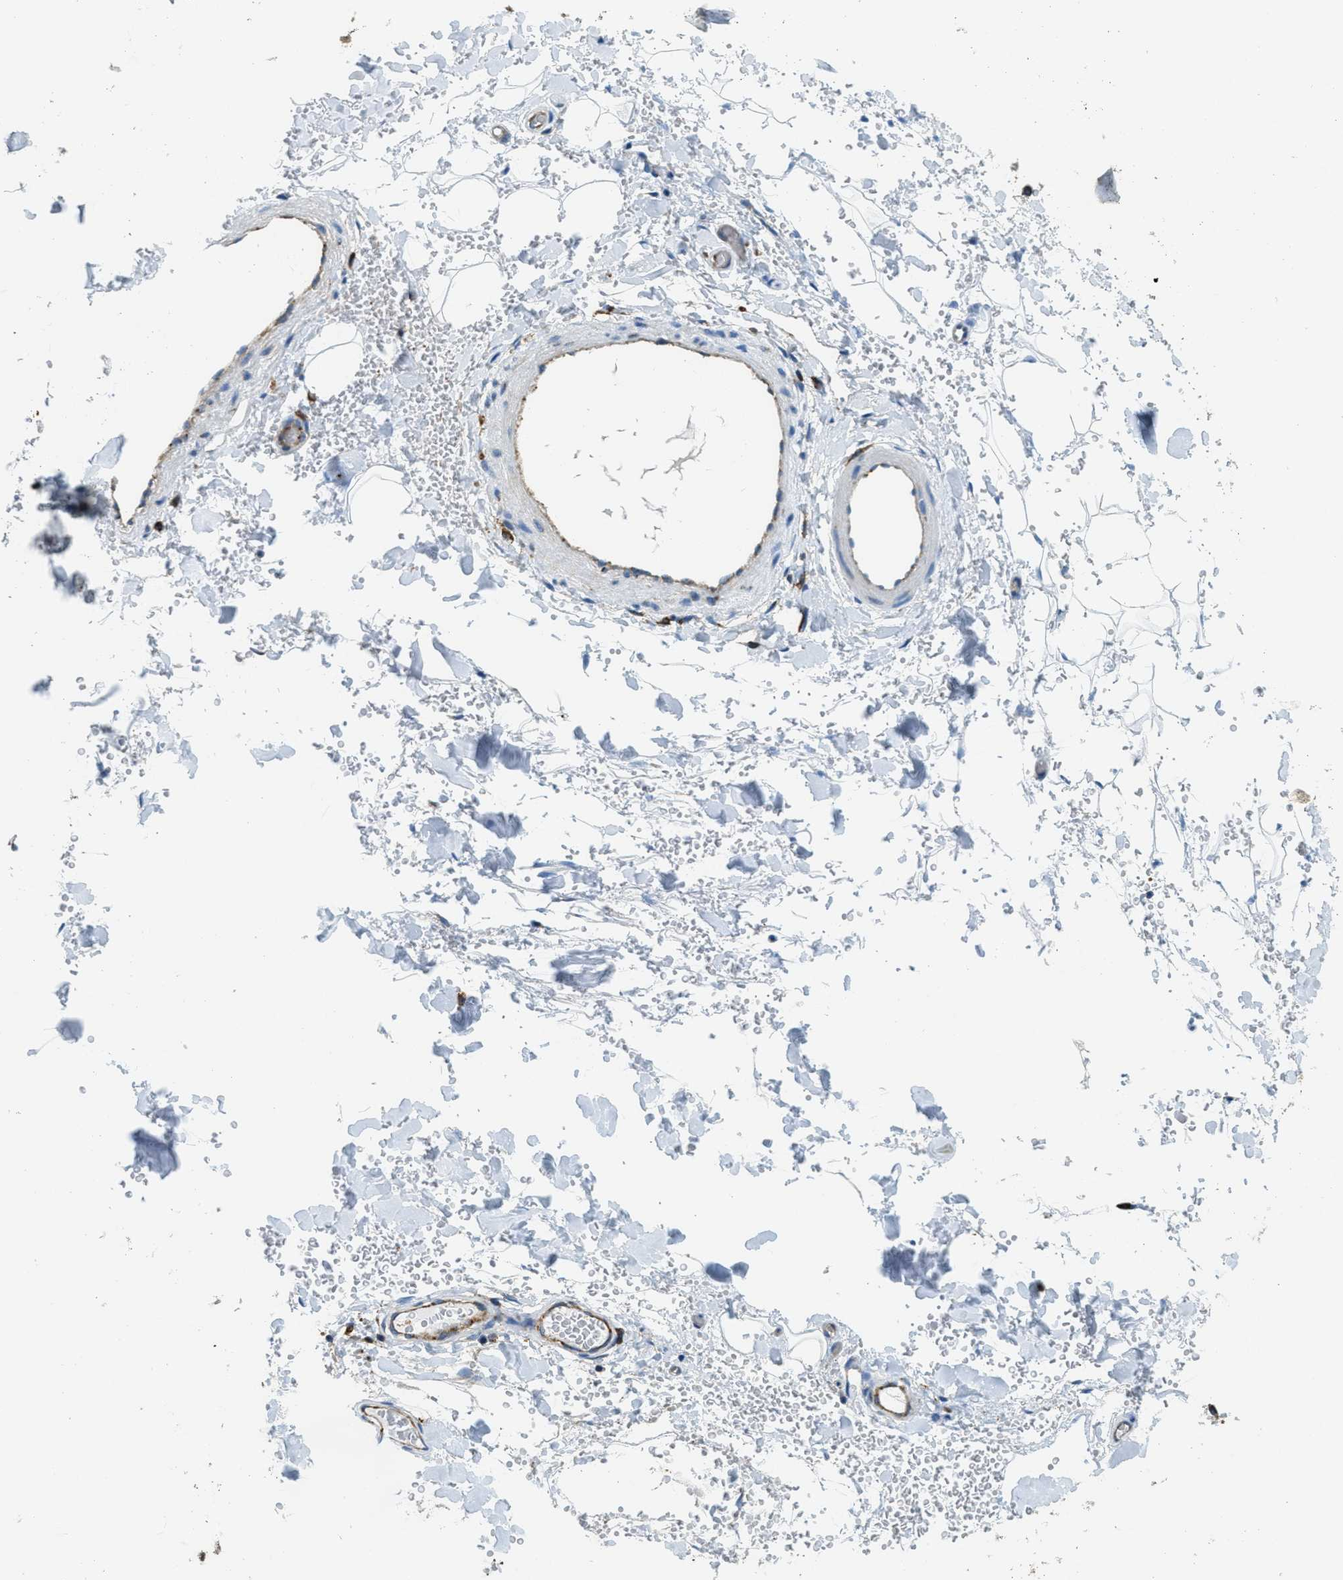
{"staining": {"intensity": "negative", "quantity": "none", "location": "none"}, "tissue": "adipose tissue", "cell_type": "Adipocytes", "image_type": "normal", "snomed": [{"axis": "morphology", "description": "Normal tissue, NOS"}, {"axis": "morphology", "description": "Carcinoma, NOS"}, {"axis": "topography", "description": "Pancreas"}, {"axis": "topography", "description": "Peripheral nerve tissue"}], "caption": "An image of adipose tissue stained for a protein displays no brown staining in adipocytes. (DAB (3,3'-diaminobenzidine) IHC visualized using brightfield microscopy, high magnification).", "gene": "AP2B1", "patient": {"sex": "female", "age": 29}}